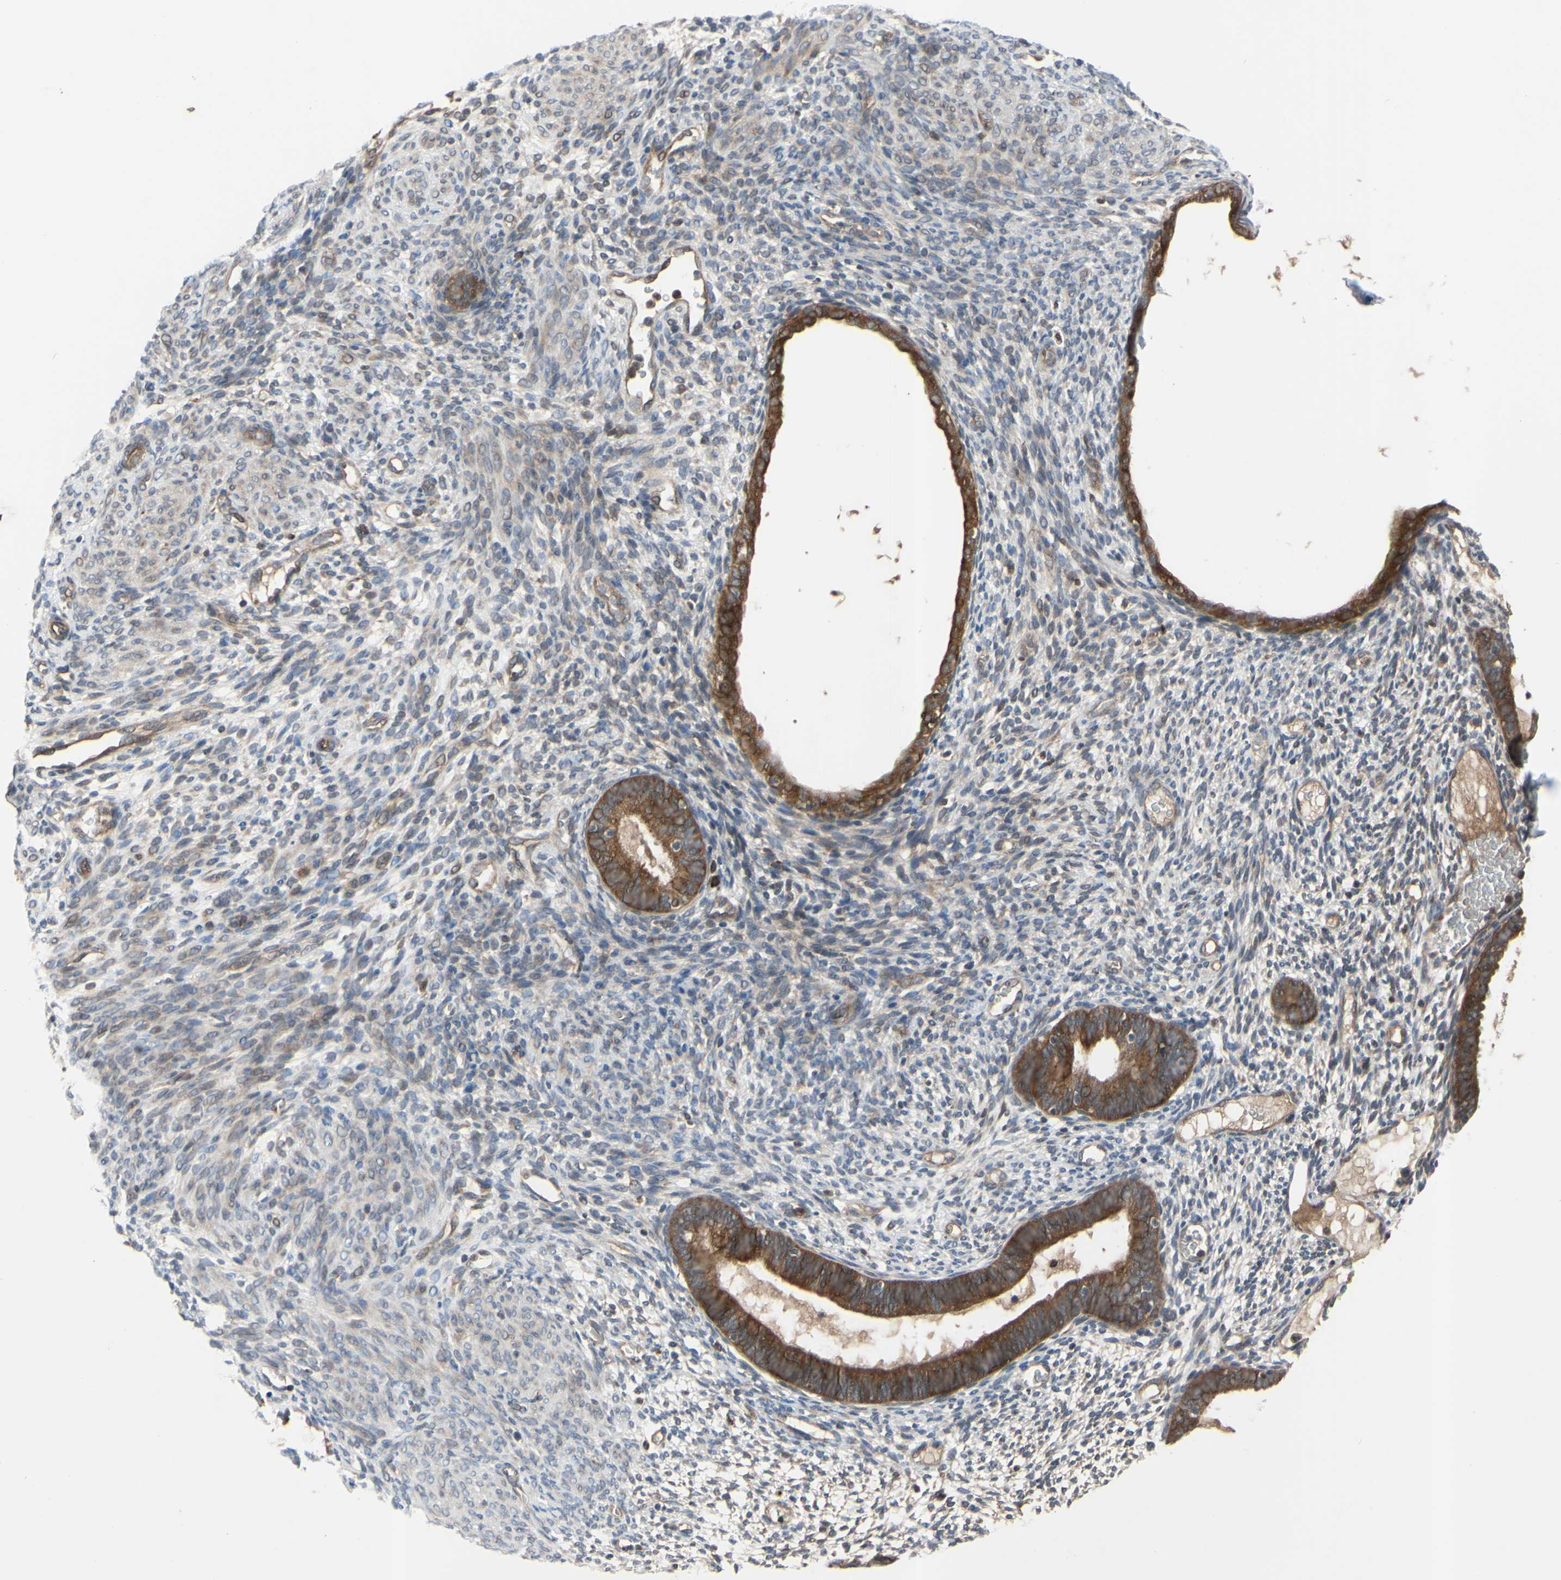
{"staining": {"intensity": "weak", "quantity": "25%-75%", "location": "cytoplasmic/membranous"}, "tissue": "endometrium", "cell_type": "Cells in endometrial stroma", "image_type": "normal", "snomed": [{"axis": "morphology", "description": "Normal tissue, NOS"}, {"axis": "morphology", "description": "Atrophy, NOS"}, {"axis": "topography", "description": "Uterus"}, {"axis": "topography", "description": "Endometrium"}], "caption": "Protein staining demonstrates weak cytoplasmic/membranous expression in about 25%-75% of cells in endometrial stroma in unremarkable endometrium. Ihc stains the protein in brown and the nuclei are stained blue.", "gene": "XIAP", "patient": {"sex": "female", "age": 68}}